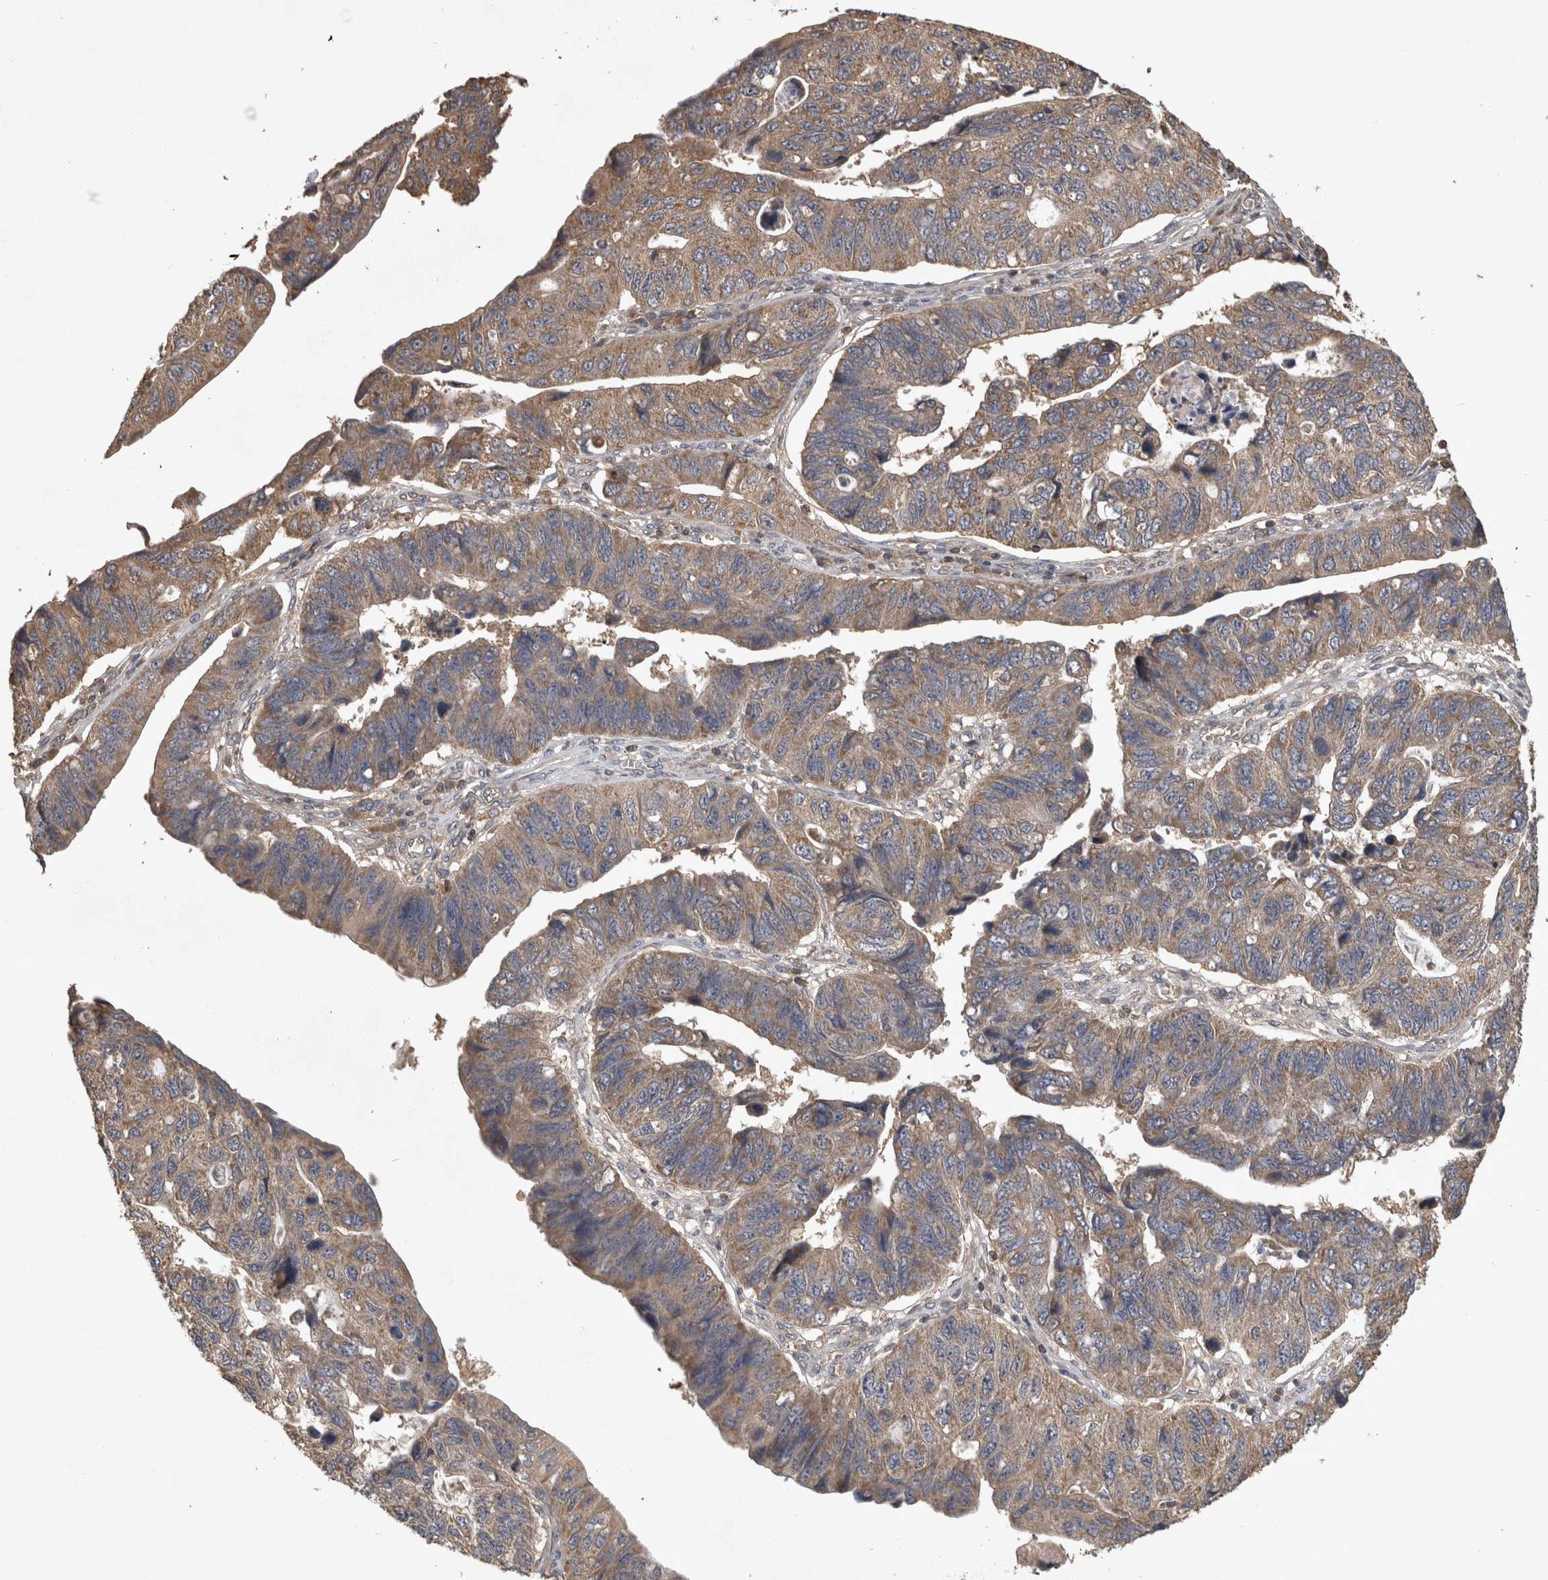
{"staining": {"intensity": "weak", "quantity": ">75%", "location": "cytoplasmic/membranous"}, "tissue": "stomach cancer", "cell_type": "Tumor cells", "image_type": "cancer", "snomed": [{"axis": "morphology", "description": "Adenocarcinoma, NOS"}, {"axis": "topography", "description": "Stomach"}], "caption": "This micrograph demonstrates immunohistochemistry (IHC) staining of human stomach cancer (adenocarcinoma), with low weak cytoplasmic/membranous staining in about >75% of tumor cells.", "gene": "TRMT61B", "patient": {"sex": "male", "age": 59}}